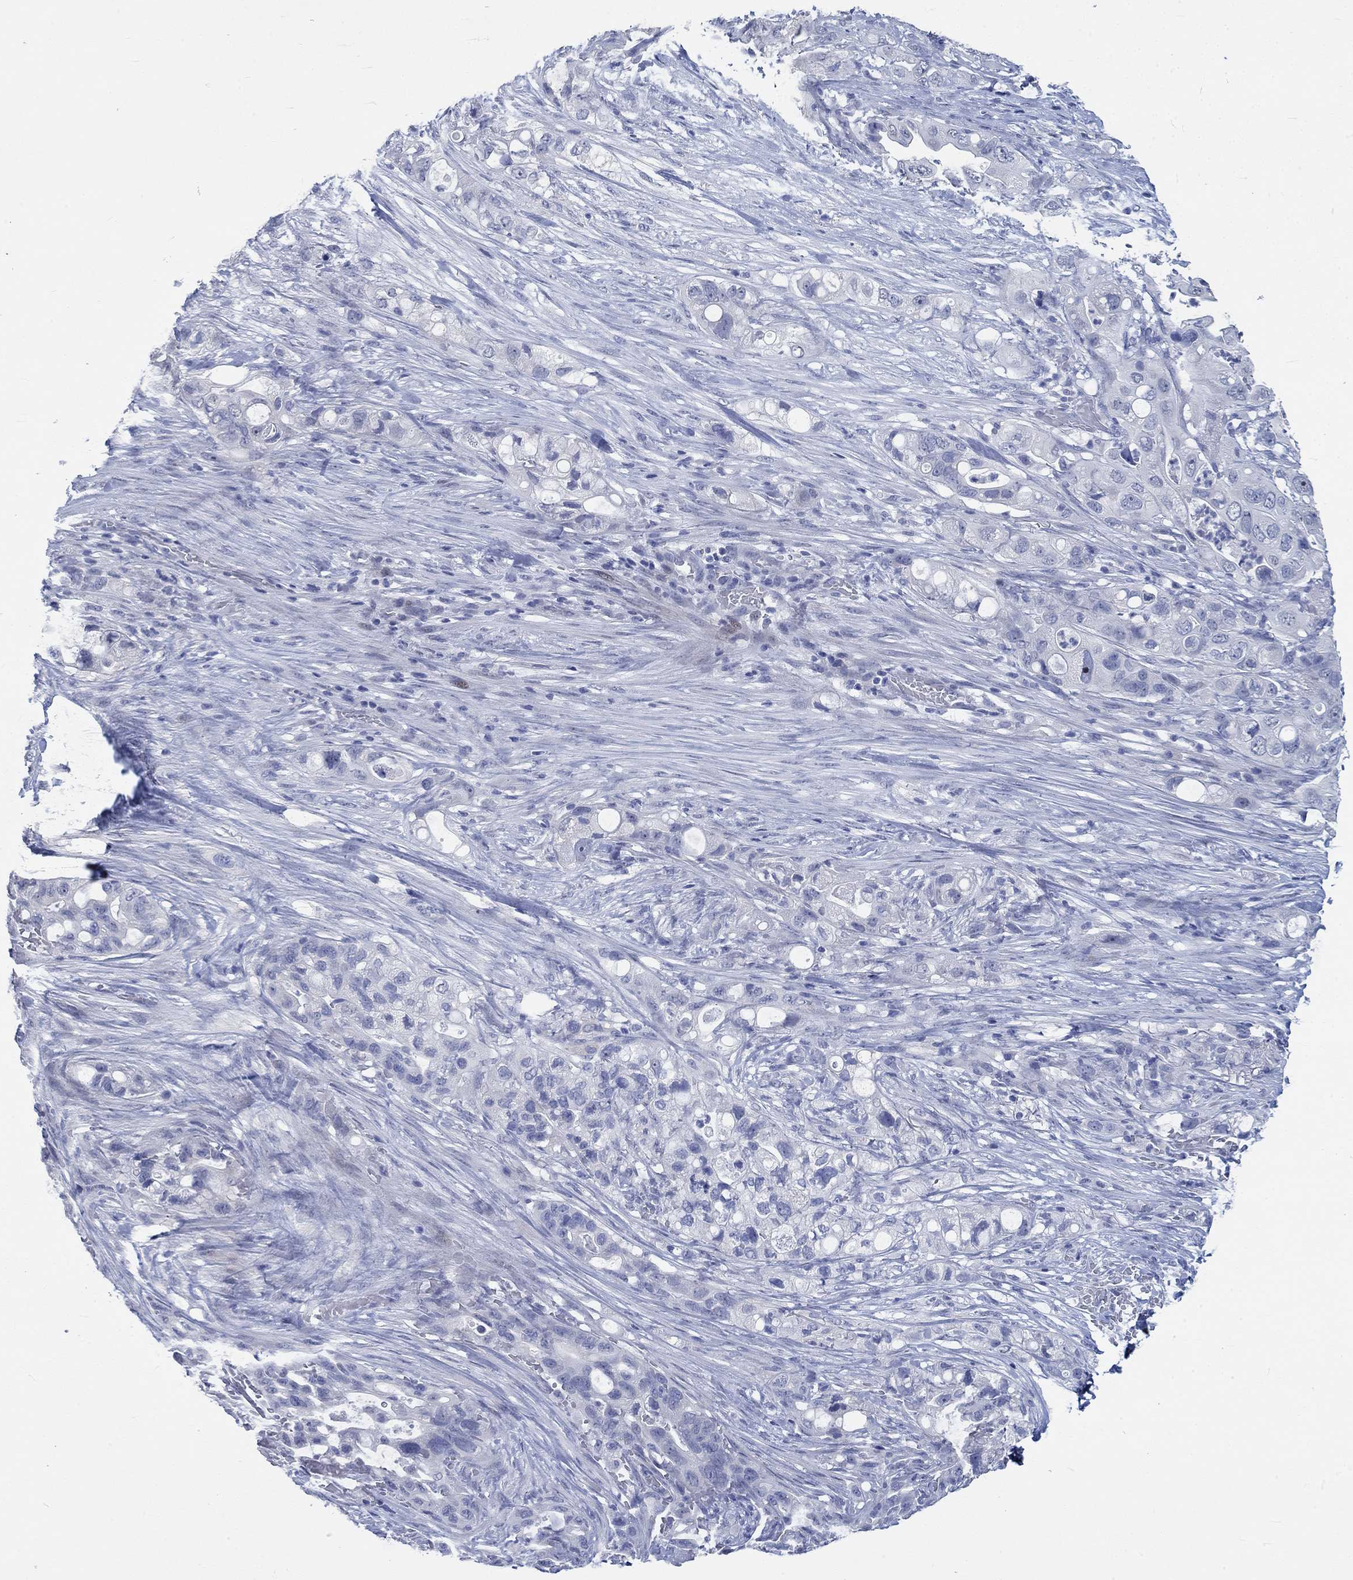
{"staining": {"intensity": "negative", "quantity": "none", "location": "none"}, "tissue": "pancreatic cancer", "cell_type": "Tumor cells", "image_type": "cancer", "snomed": [{"axis": "morphology", "description": "Adenocarcinoma, NOS"}, {"axis": "topography", "description": "Pancreas"}], "caption": "IHC of human pancreatic cancer demonstrates no positivity in tumor cells.", "gene": "C4orf47", "patient": {"sex": "female", "age": 72}}